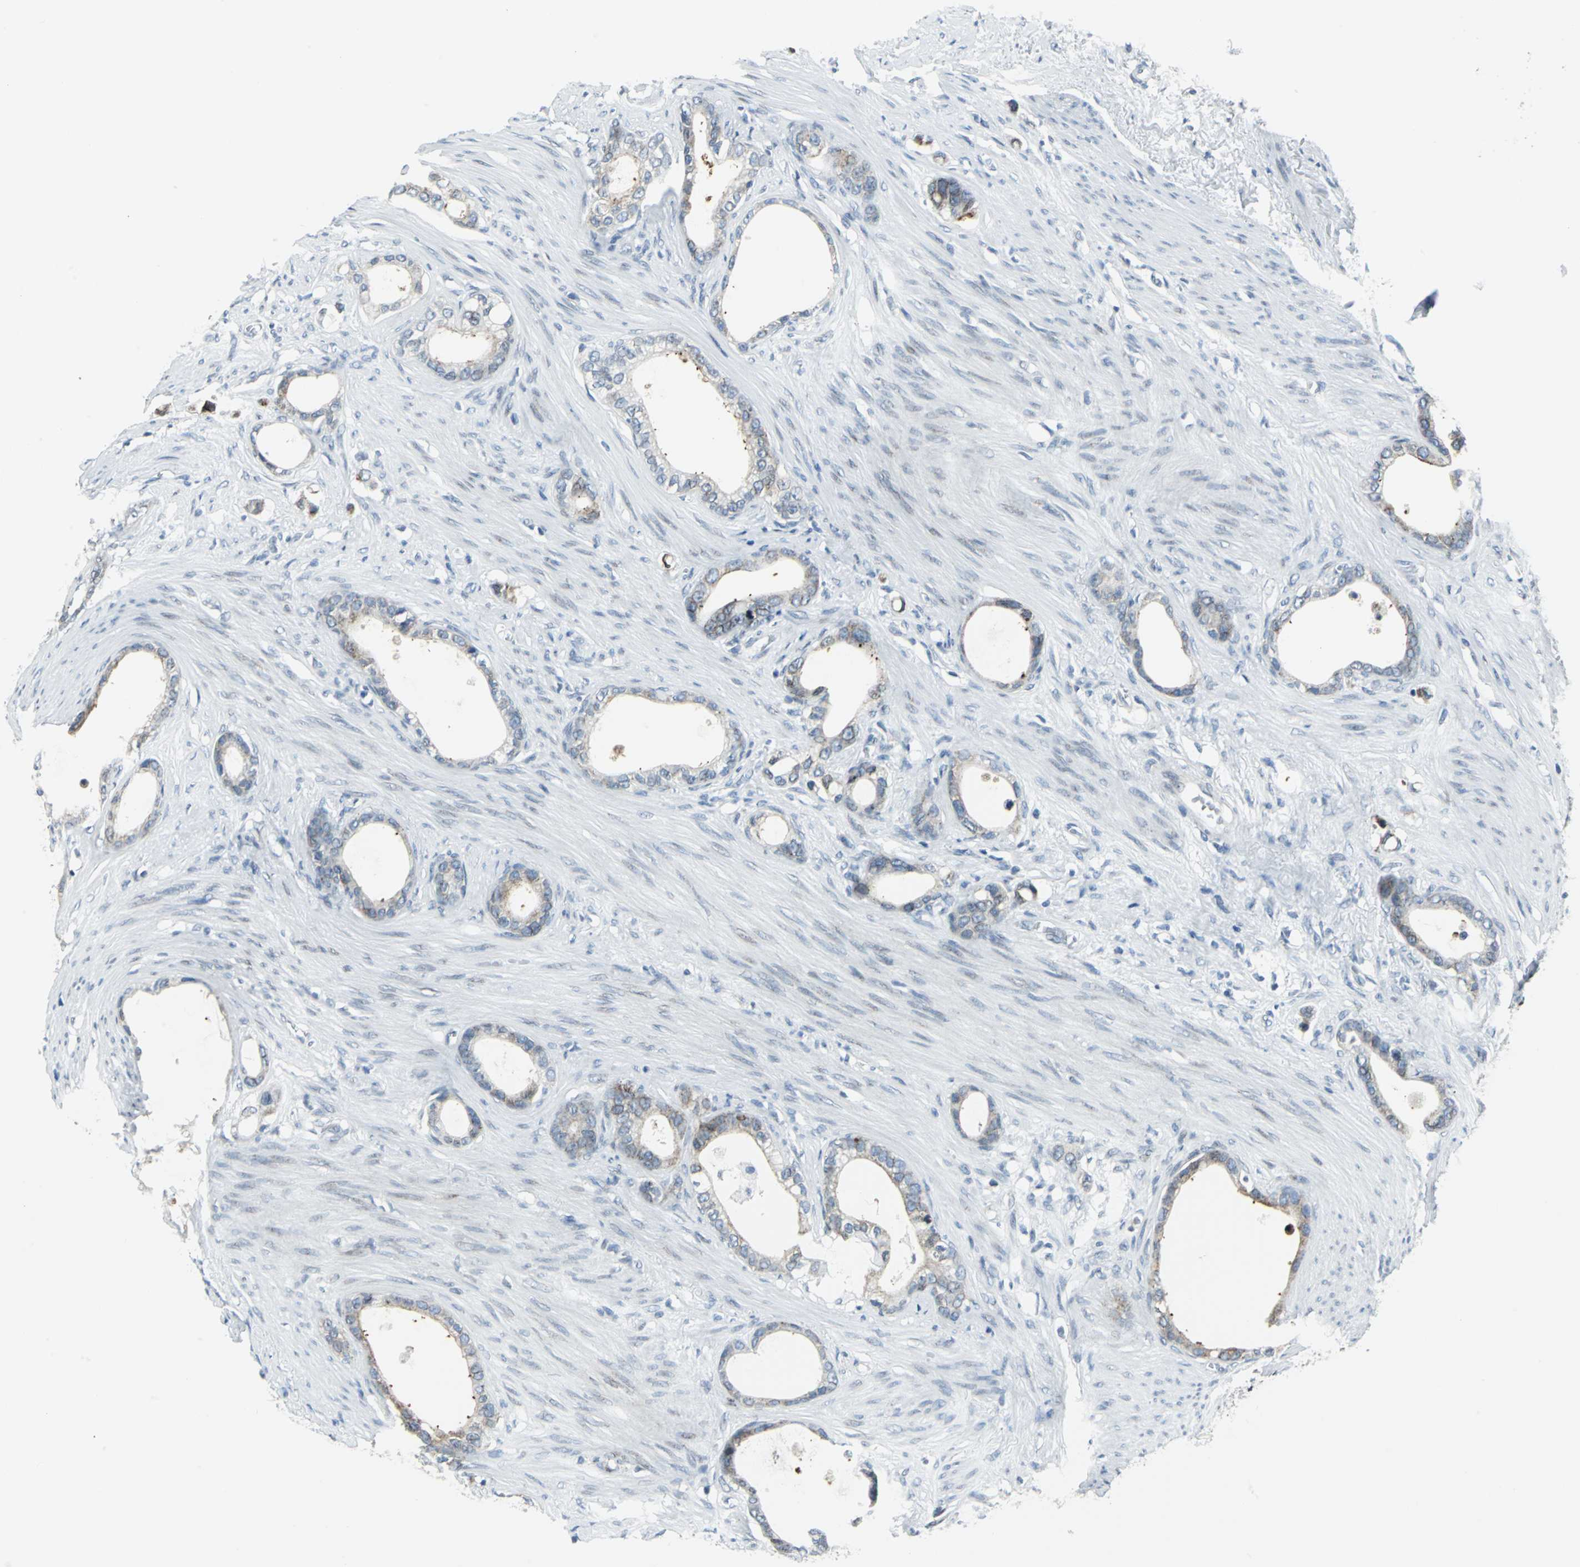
{"staining": {"intensity": "weak", "quantity": "25%-75%", "location": "cytoplasmic/membranous"}, "tissue": "stomach cancer", "cell_type": "Tumor cells", "image_type": "cancer", "snomed": [{"axis": "morphology", "description": "Adenocarcinoma, NOS"}, {"axis": "topography", "description": "Stomach"}], "caption": "The photomicrograph exhibits staining of stomach cancer (adenocarcinoma), revealing weak cytoplasmic/membranous protein staining (brown color) within tumor cells.", "gene": "SNUPN", "patient": {"sex": "female", "age": 75}}